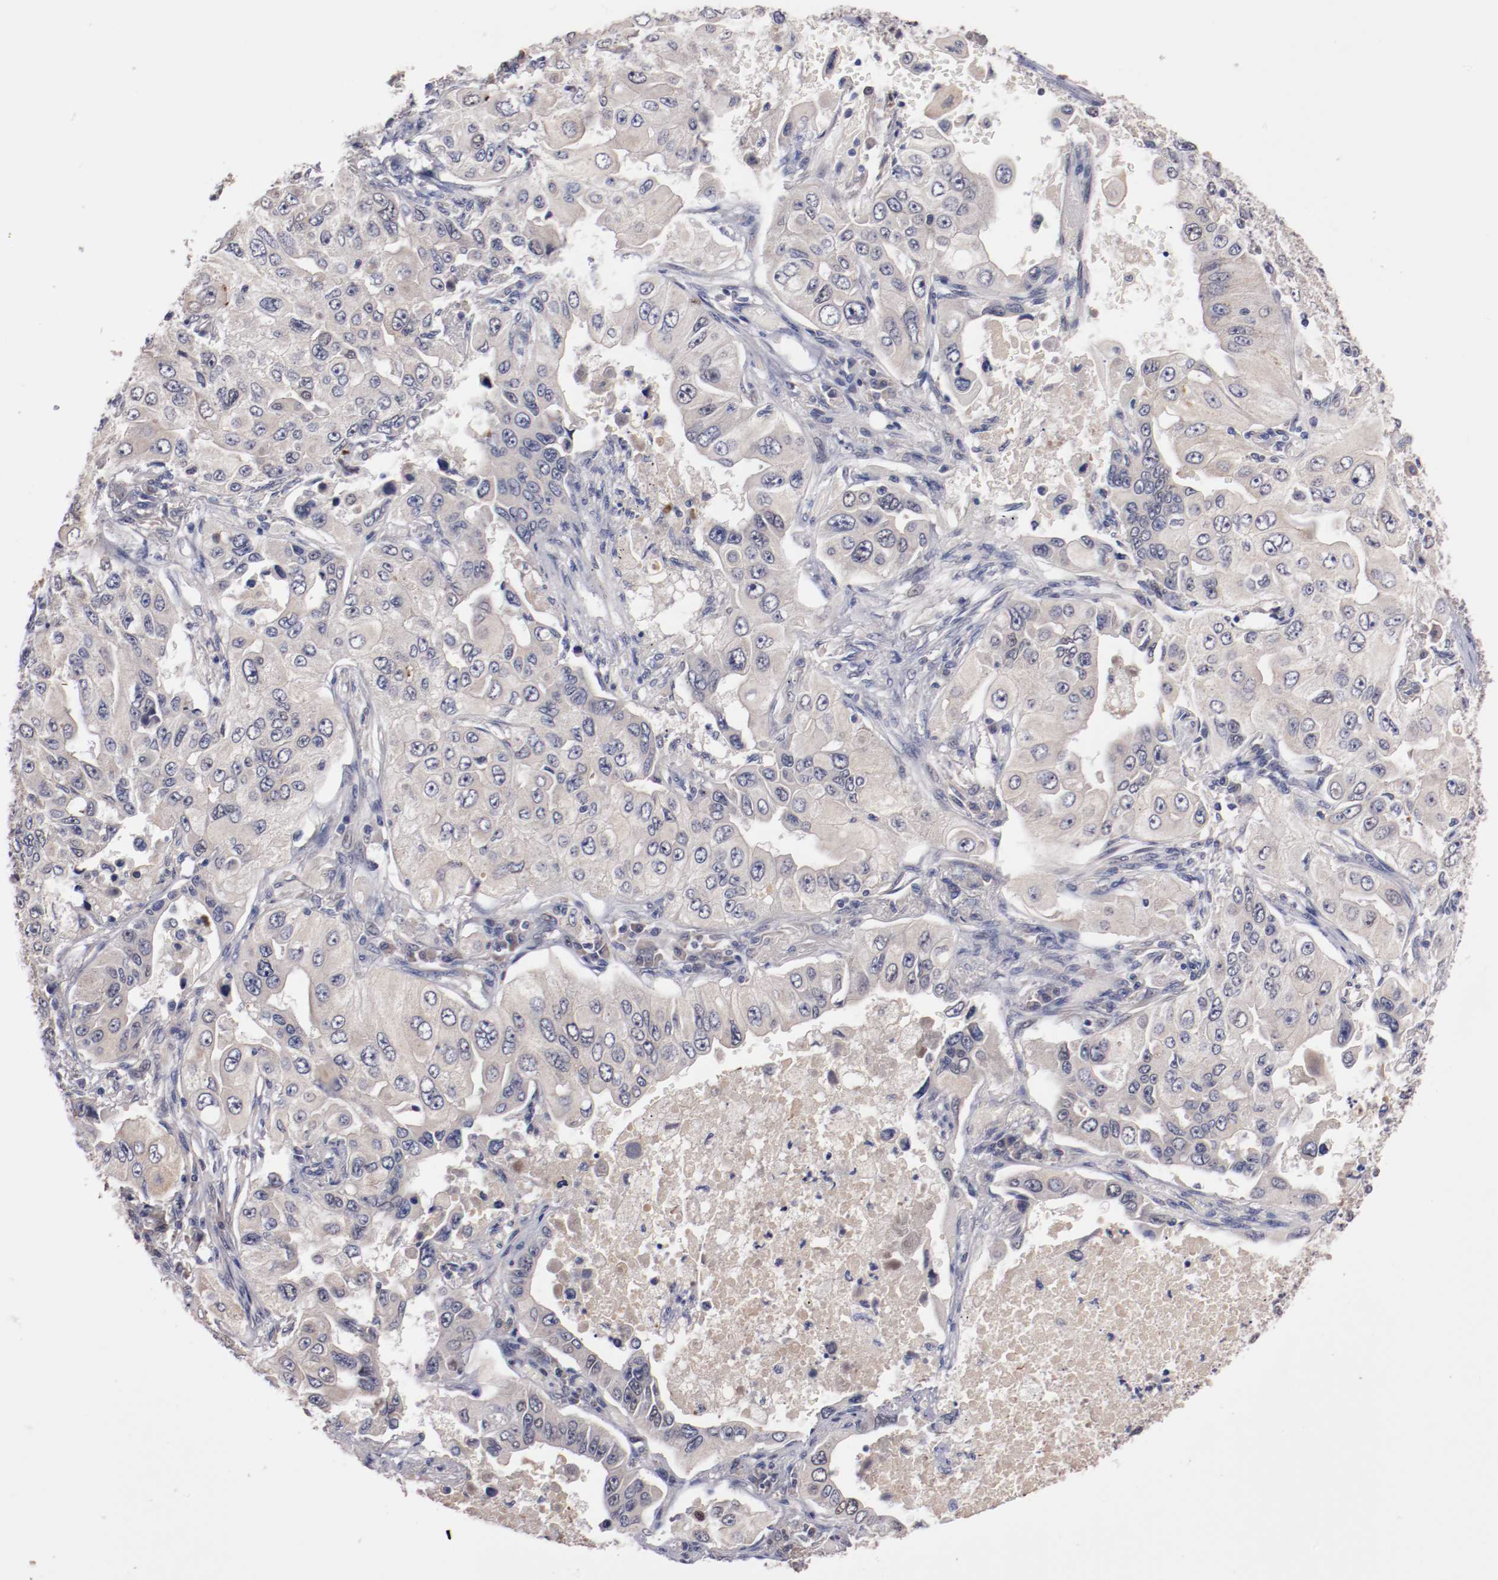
{"staining": {"intensity": "weak", "quantity": "25%-75%", "location": "cytoplasmic/membranous"}, "tissue": "lung cancer", "cell_type": "Tumor cells", "image_type": "cancer", "snomed": [{"axis": "morphology", "description": "Adenocarcinoma, NOS"}, {"axis": "topography", "description": "Lung"}], "caption": "IHC of lung adenocarcinoma exhibits low levels of weak cytoplasmic/membranous expression in approximately 25%-75% of tumor cells. (brown staining indicates protein expression, while blue staining denotes nuclei).", "gene": "FAM81A", "patient": {"sex": "male", "age": 84}}